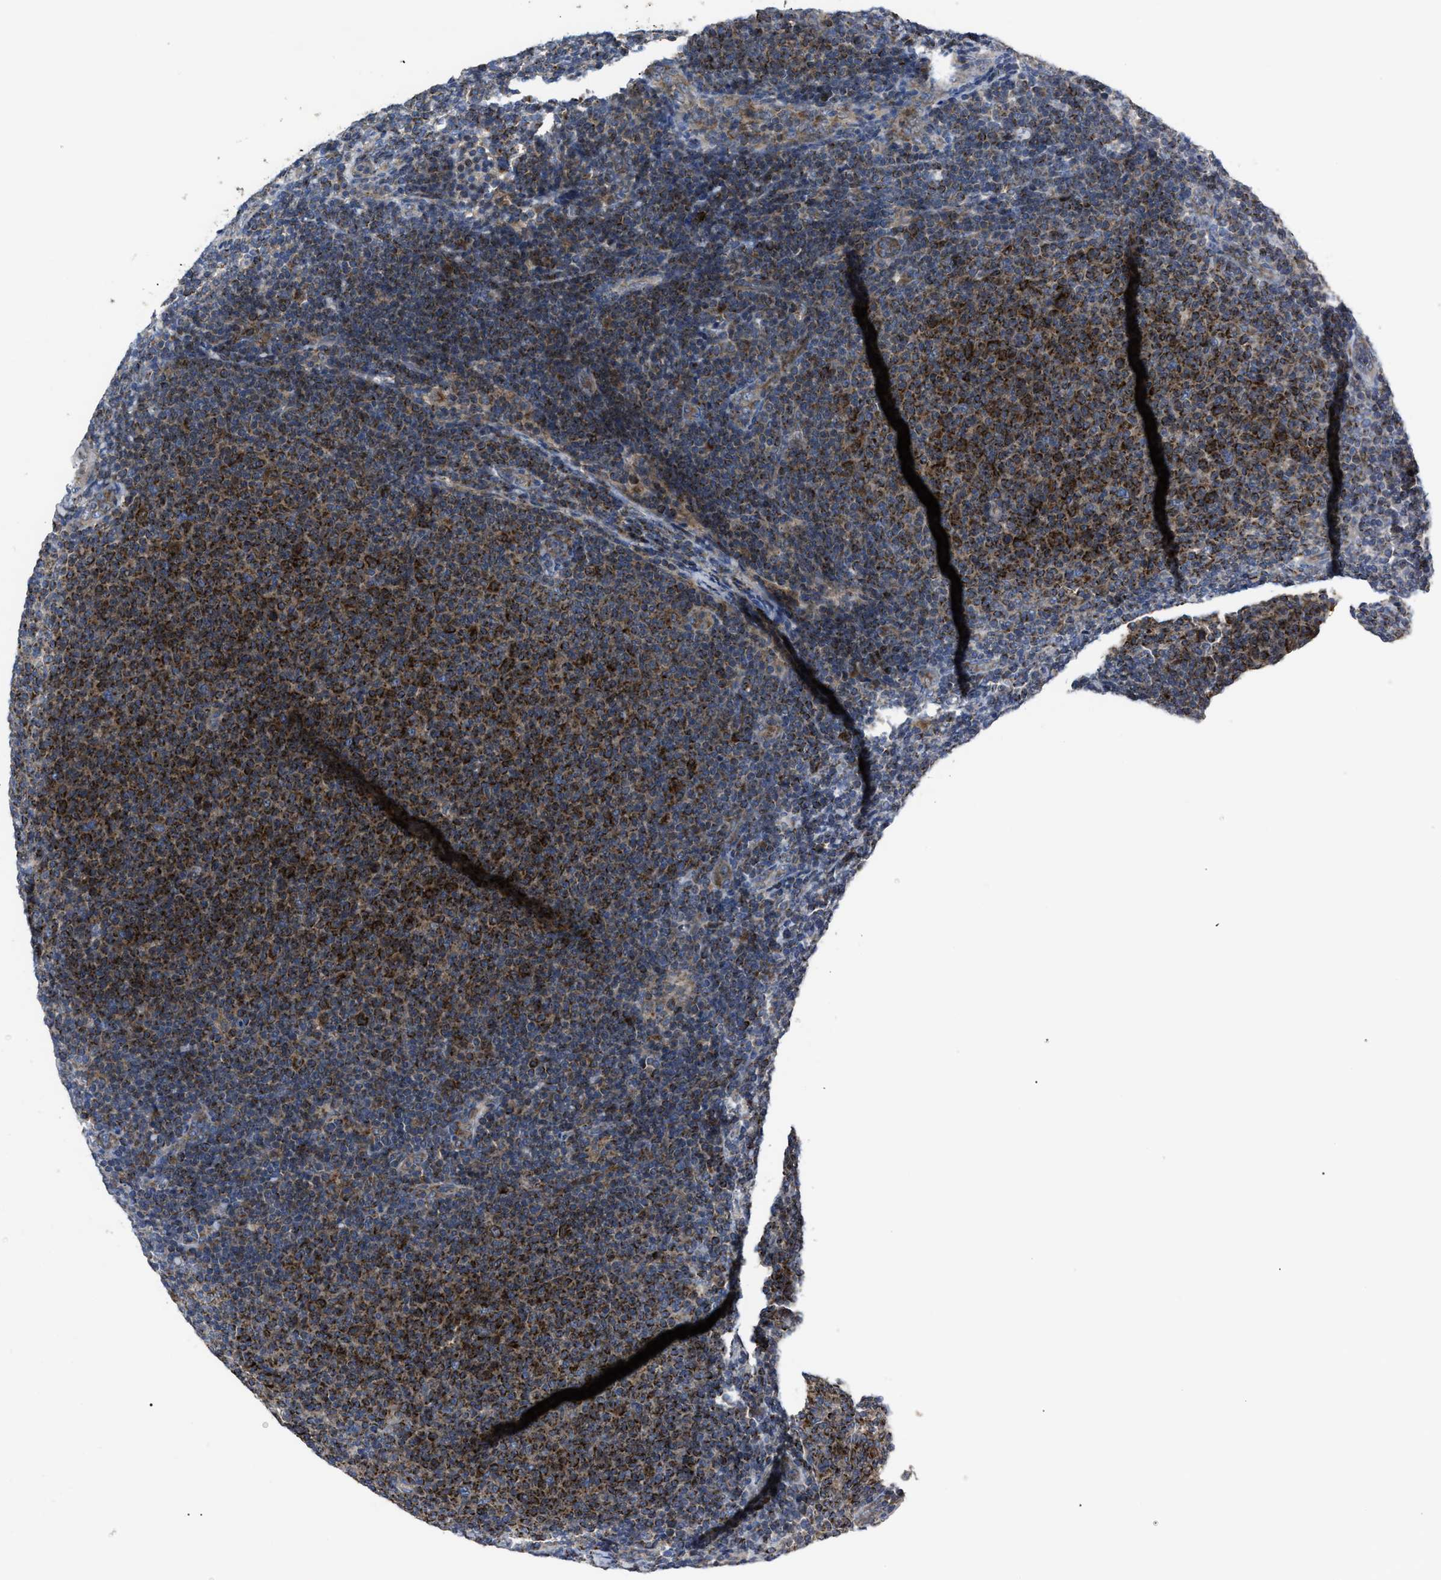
{"staining": {"intensity": "strong", "quantity": "25%-75%", "location": "cytoplasmic/membranous"}, "tissue": "lymphoma", "cell_type": "Tumor cells", "image_type": "cancer", "snomed": [{"axis": "morphology", "description": "Malignant lymphoma, non-Hodgkin's type, Low grade"}, {"axis": "topography", "description": "Lymph node"}], "caption": "Malignant lymphoma, non-Hodgkin's type (low-grade) was stained to show a protein in brown. There is high levels of strong cytoplasmic/membranous positivity in about 25%-75% of tumor cells.", "gene": "PASK", "patient": {"sex": "male", "age": 66}}